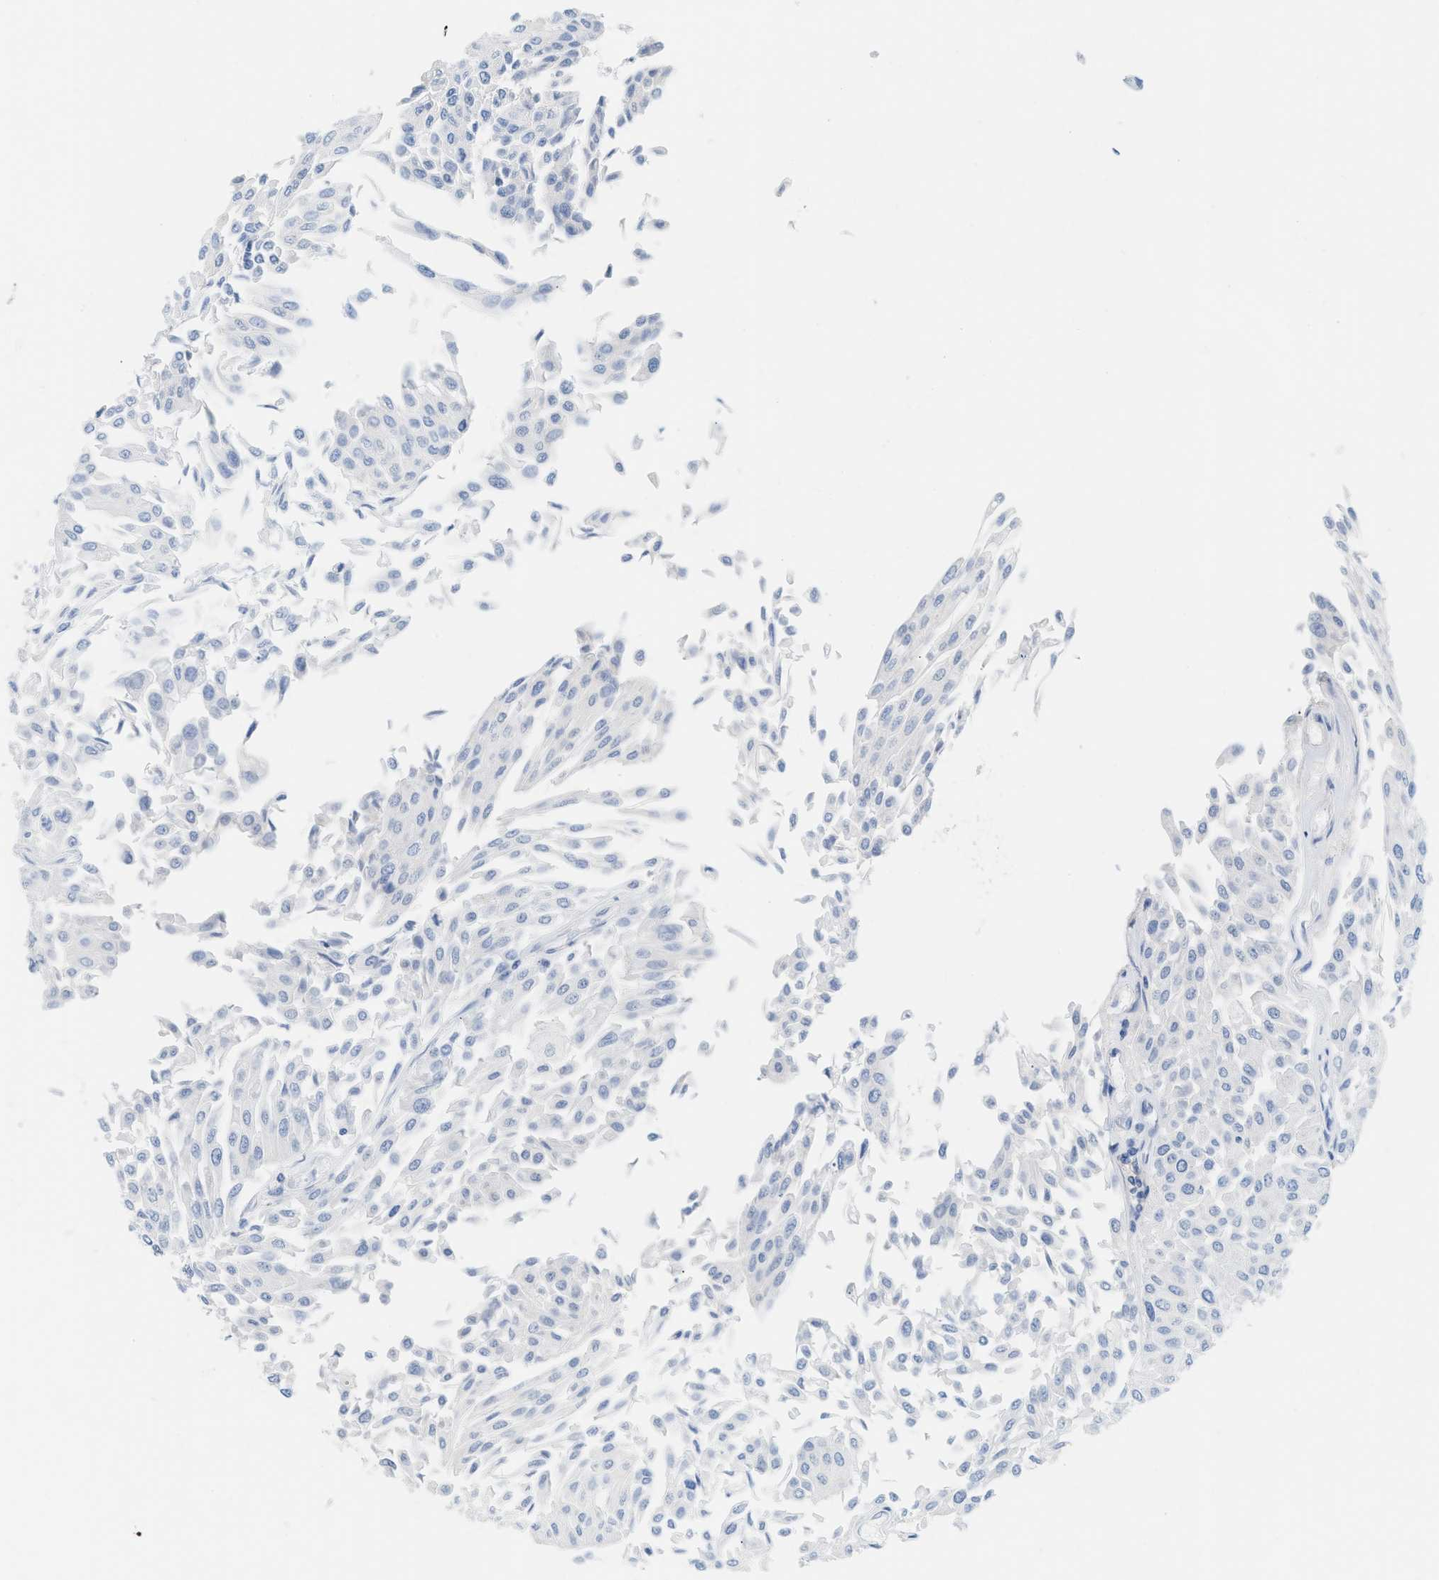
{"staining": {"intensity": "negative", "quantity": "none", "location": "none"}, "tissue": "urothelial cancer", "cell_type": "Tumor cells", "image_type": "cancer", "snomed": [{"axis": "morphology", "description": "Urothelial carcinoma, Low grade"}, {"axis": "topography", "description": "Urinary bladder"}], "caption": "Image shows no significant protein expression in tumor cells of urothelial cancer.", "gene": "PAPPA", "patient": {"sex": "male", "age": 67}}